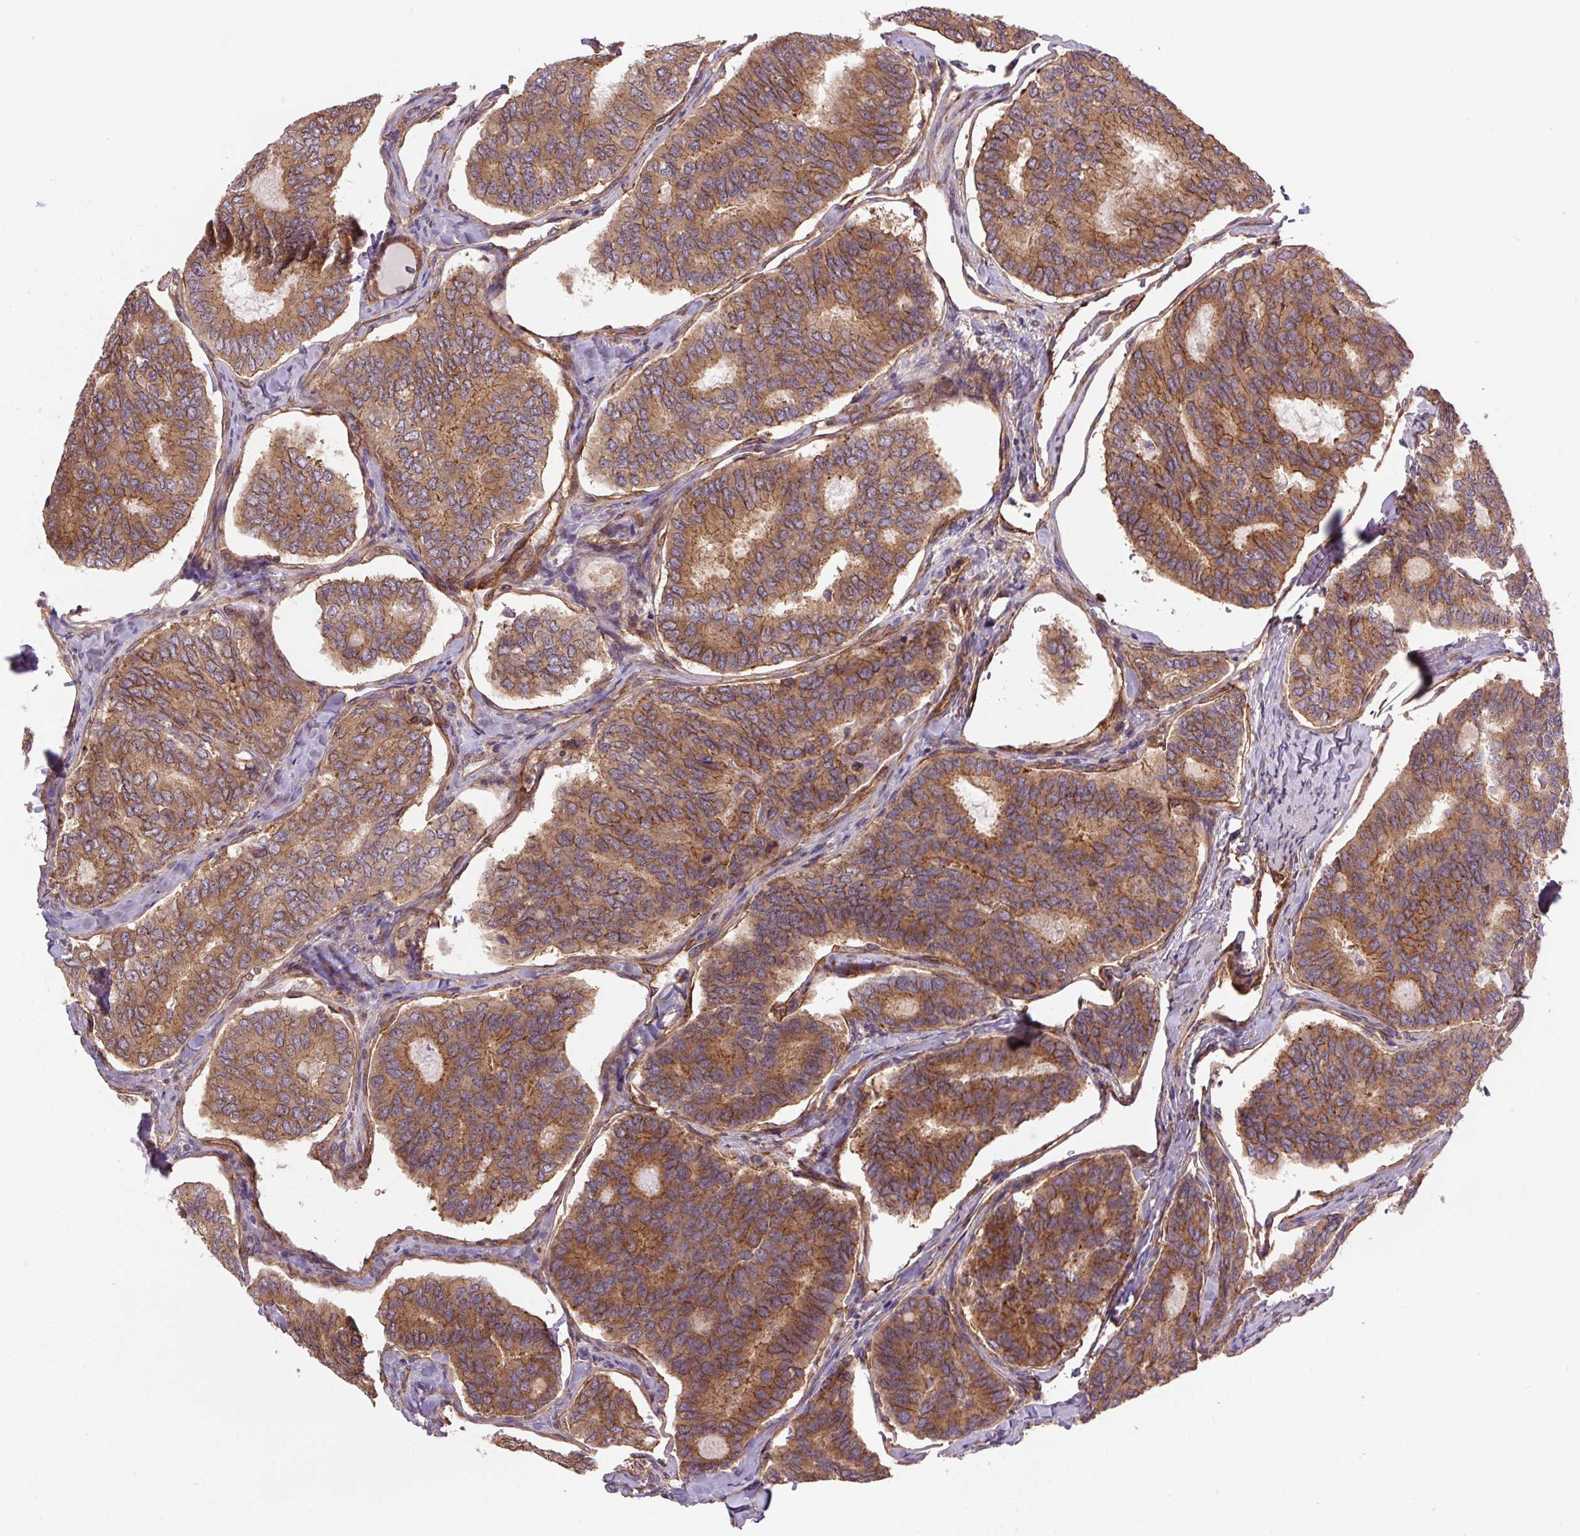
{"staining": {"intensity": "moderate", "quantity": ">75%", "location": "cytoplasmic/membranous"}, "tissue": "thyroid cancer", "cell_type": "Tumor cells", "image_type": "cancer", "snomed": [{"axis": "morphology", "description": "Papillary adenocarcinoma, NOS"}, {"axis": "topography", "description": "Thyroid gland"}], "caption": "IHC (DAB (3,3'-diaminobenzidine)) staining of human thyroid papillary adenocarcinoma shows moderate cytoplasmic/membranous protein positivity in approximately >75% of tumor cells. The staining is performed using DAB (3,3'-diaminobenzidine) brown chromogen to label protein expression. The nuclei are counter-stained blue using hematoxylin.", "gene": "SEPTIN10", "patient": {"sex": "female", "age": 35}}